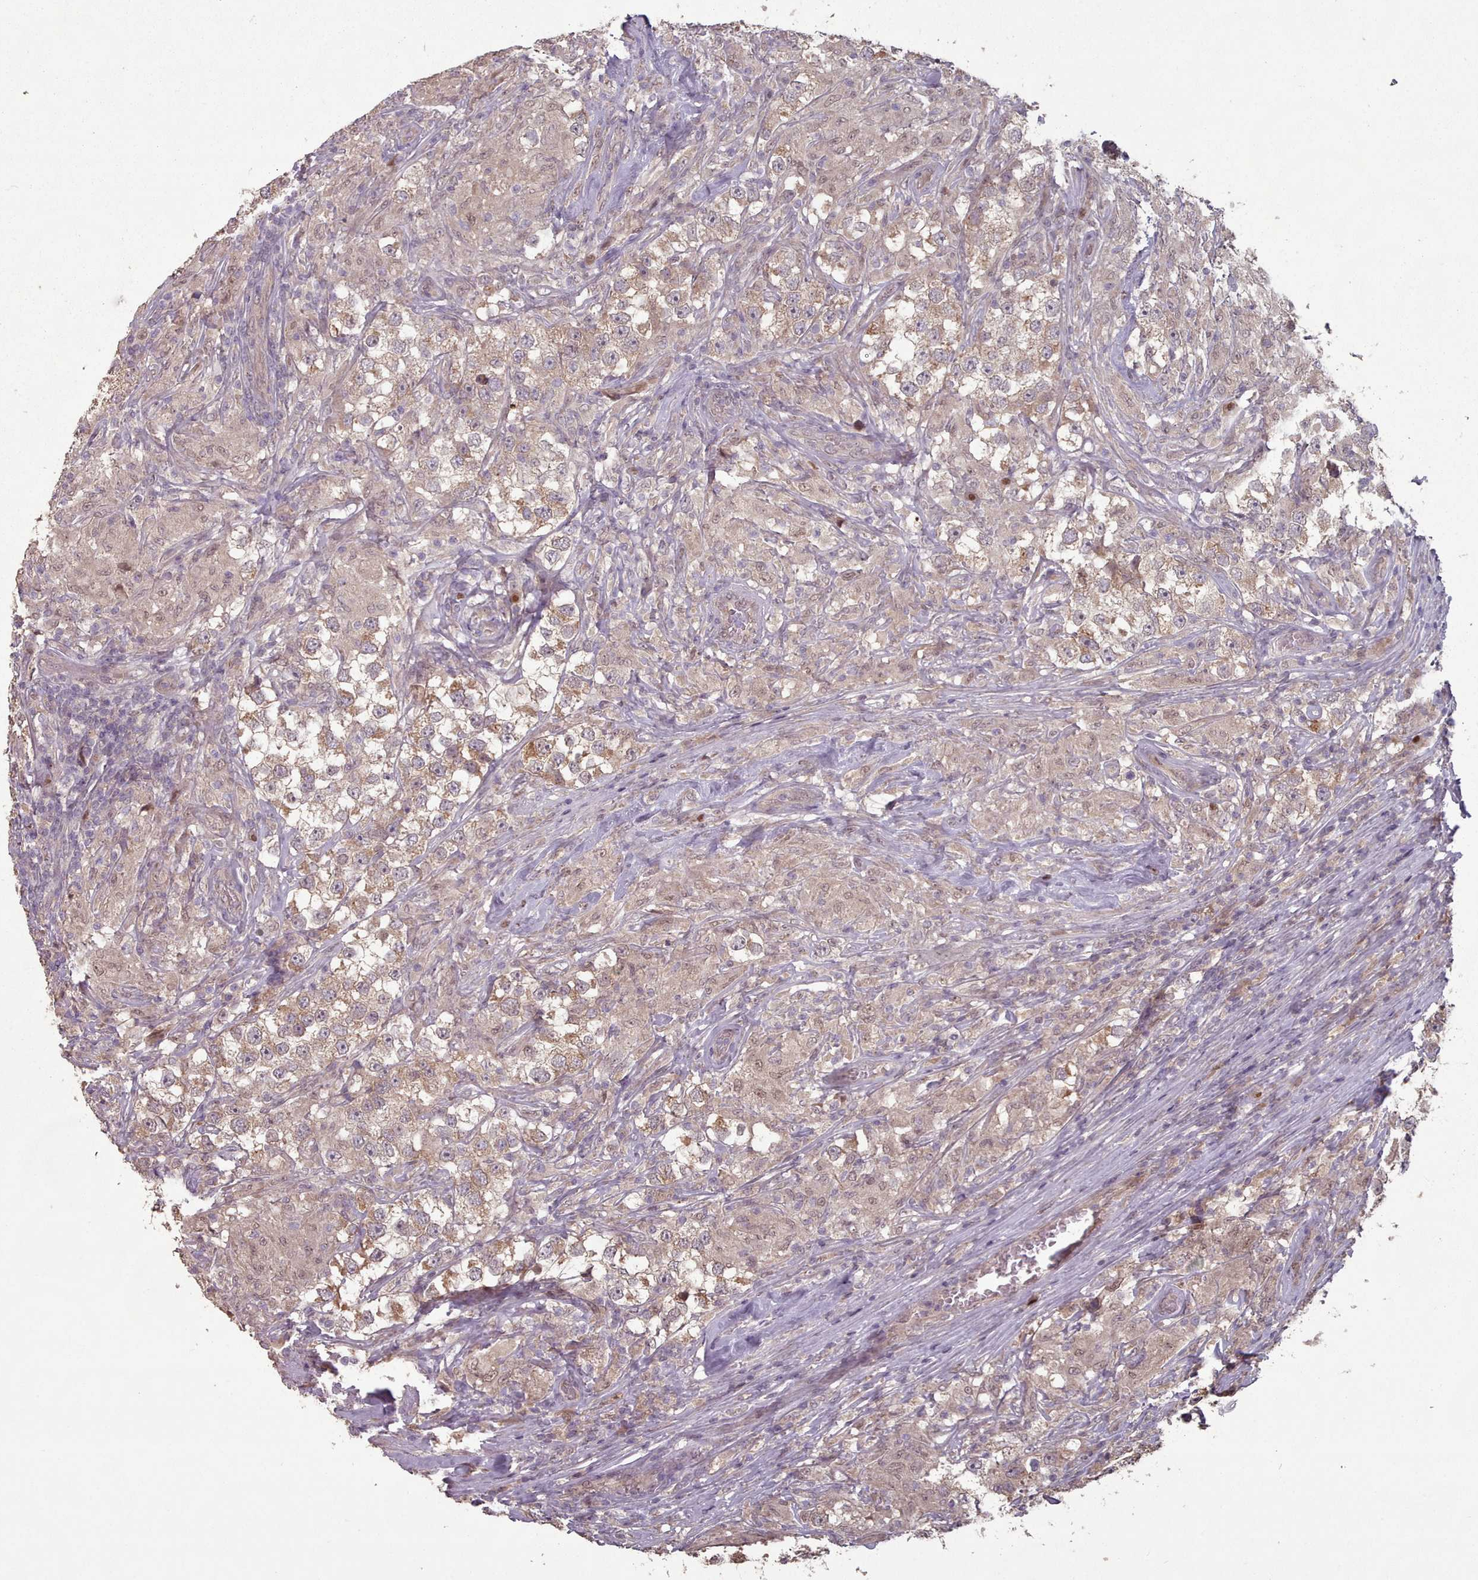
{"staining": {"intensity": "moderate", "quantity": ">75%", "location": "cytoplasmic/membranous"}, "tissue": "testis cancer", "cell_type": "Tumor cells", "image_type": "cancer", "snomed": [{"axis": "morphology", "description": "Seminoma, NOS"}, {"axis": "topography", "description": "Testis"}], "caption": "High-magnification brightfield microscopy of testis cancer stained with DAB (brown) and counterstained with hematoxylin (blue). tumor cells exhibit moderate cytoplasmic/membranous positivity is seen in about>75% of cells.", "gene": "ERCC6L", "patient": {"sex": "male", "age": 46}}